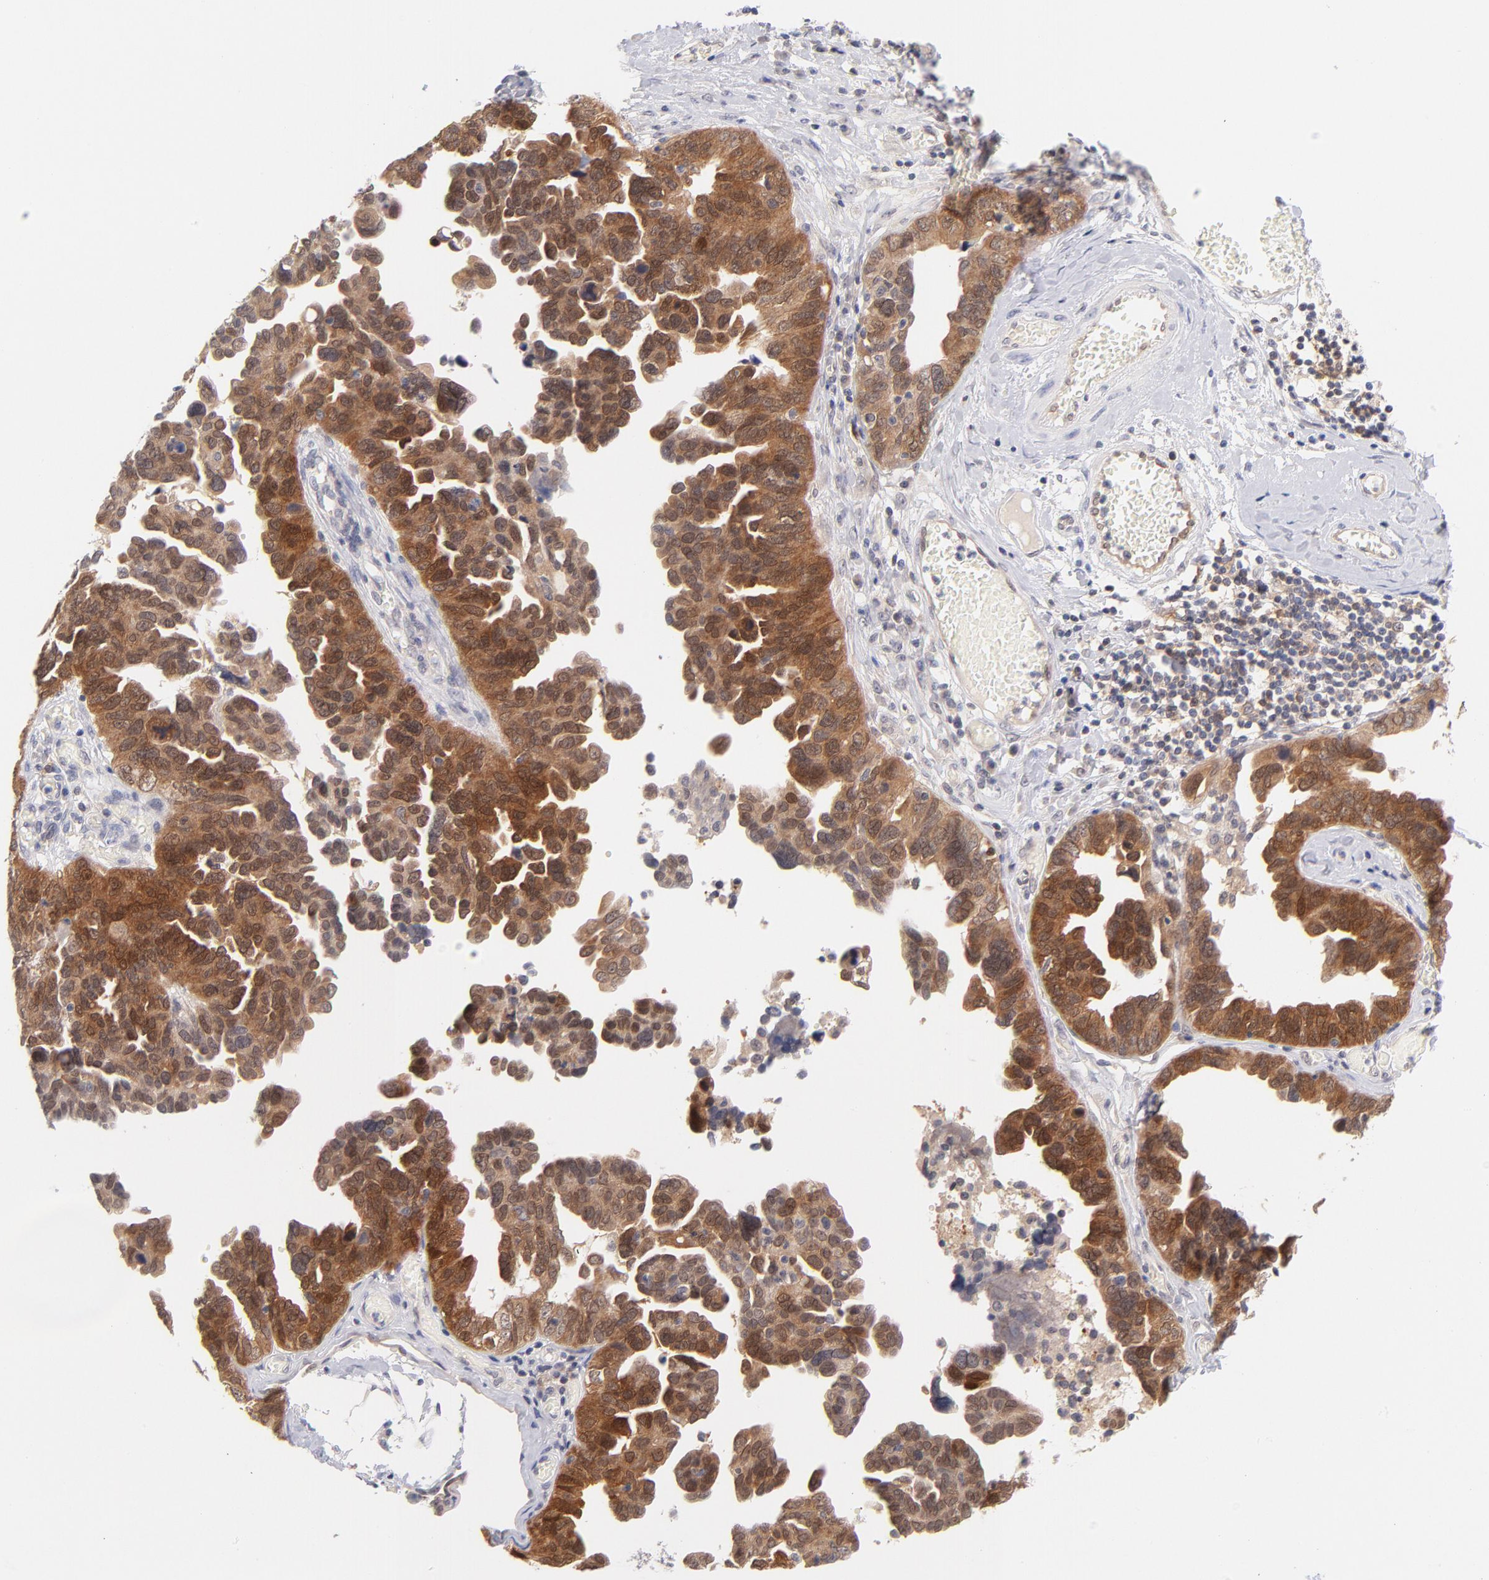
{"staining": {"intensity": "moderate", "quantity": ">75%", "location": "cytoplasmic/membranous,nuclear"}, "tissue": "ovarian cancer", "cell_type": "Tumor cells", "image_type": "cancer", "snomed": [{"axis": "morphology", "description": "Cystadenocarcinoma, serous, NOS"}, {"axis": "topography", "description": "Ovary"}], "caption": "Protein expression analysis of human ovarian cancer (serous cystadenocarcinoma) reveals moderate cytoplasmic/membranous and nuclear staining in approximately >75% of tumor cells.", "gene": "CASP6", "patient": {"sex": "female", "age": 64}}